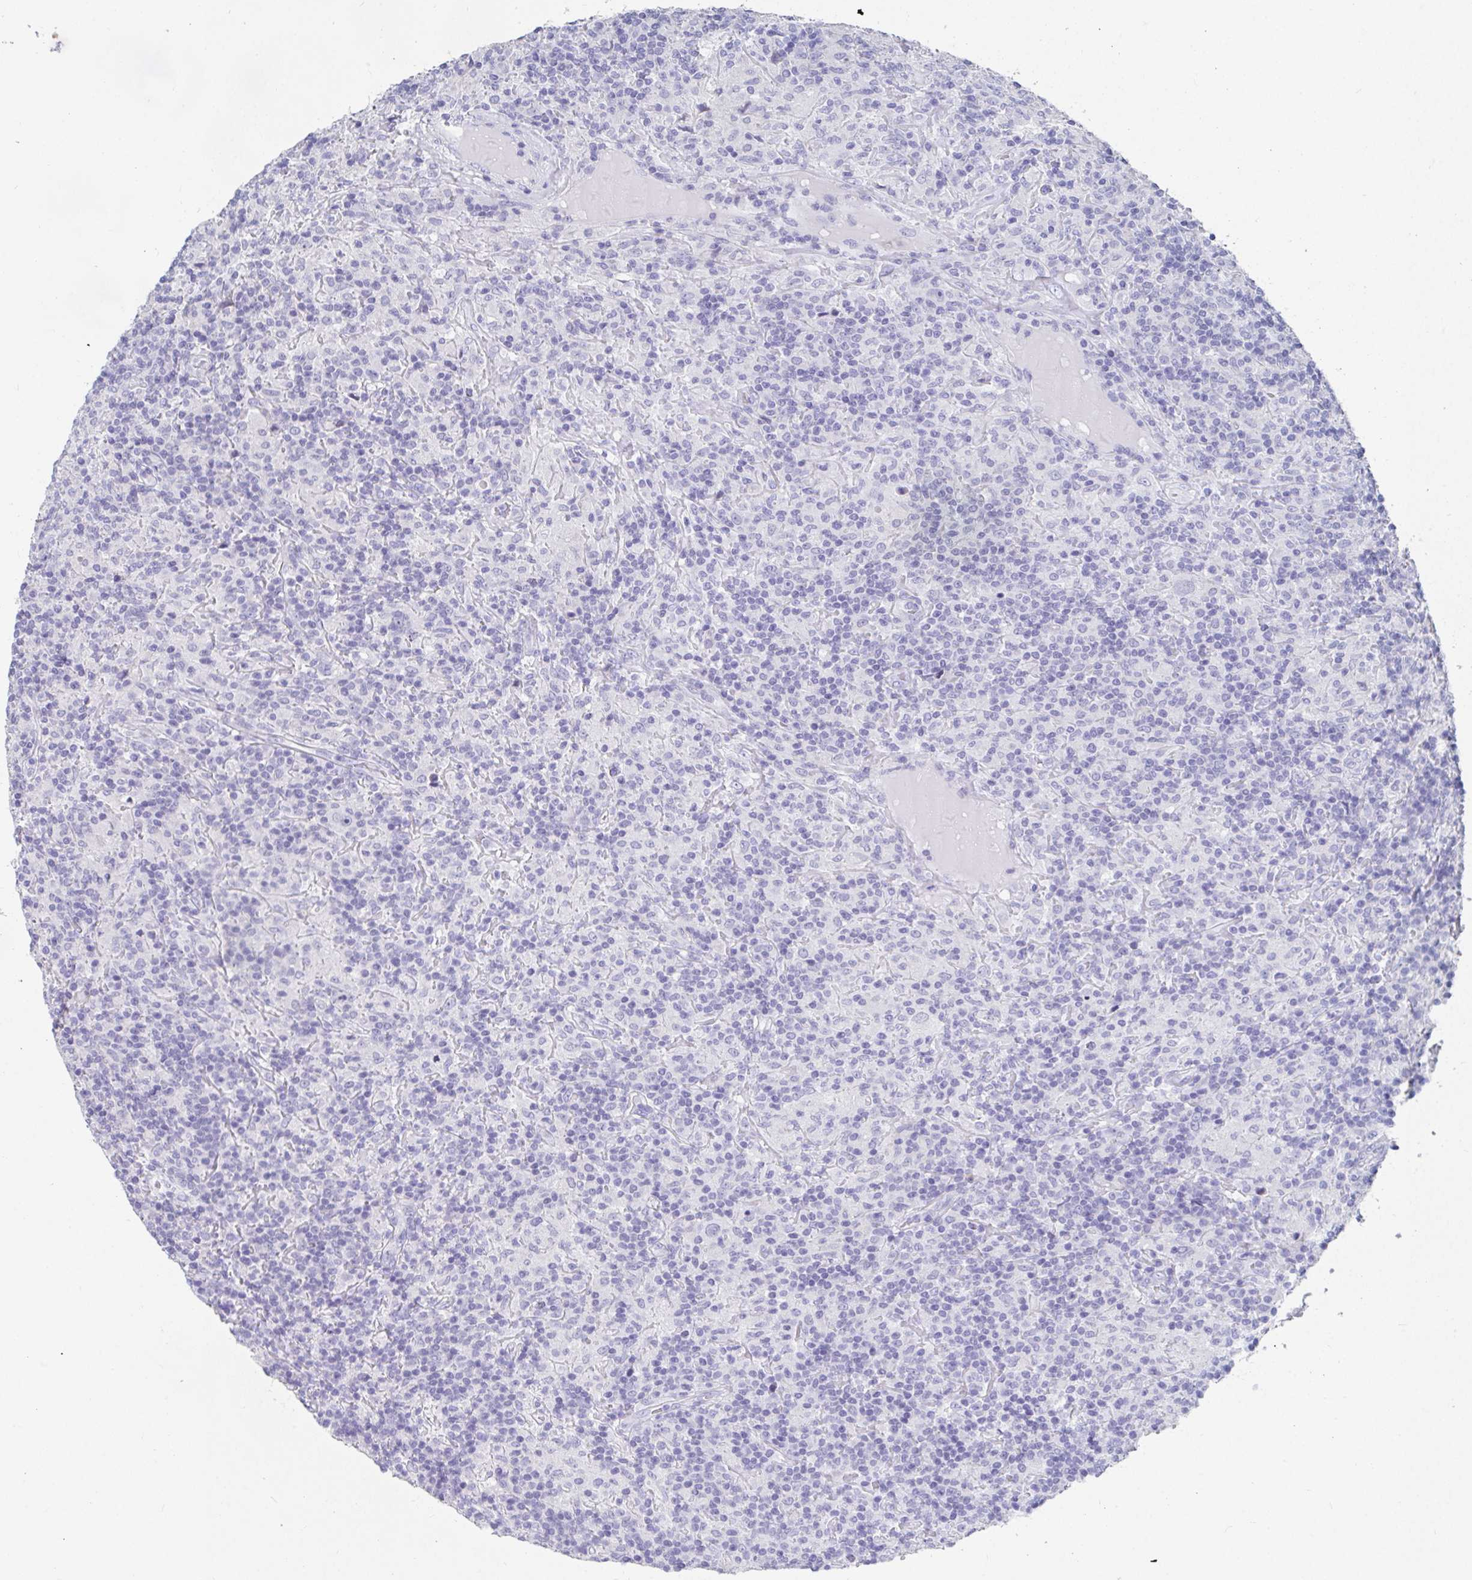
{"staining": {"intensity": "negative", "quantity": "none", "location": "none"}, "tissue": "lymphoma", "cell_type": "Tumor cells", "image_type": "cancer", "snomed": [{"axis": "morphology", "description": "Hodgkin's disease, NOS"}, {"axis": "topography", "description": "Lymph node"}], "caption": "This micrograph is of Hodgkin's disease stained with IHC to label a protein in brown with the nuclei are counter-stained blue. There is no expression in tumor cells.", "gene": "GRIA1", "patient": {"sex": "male", "age": 70}}